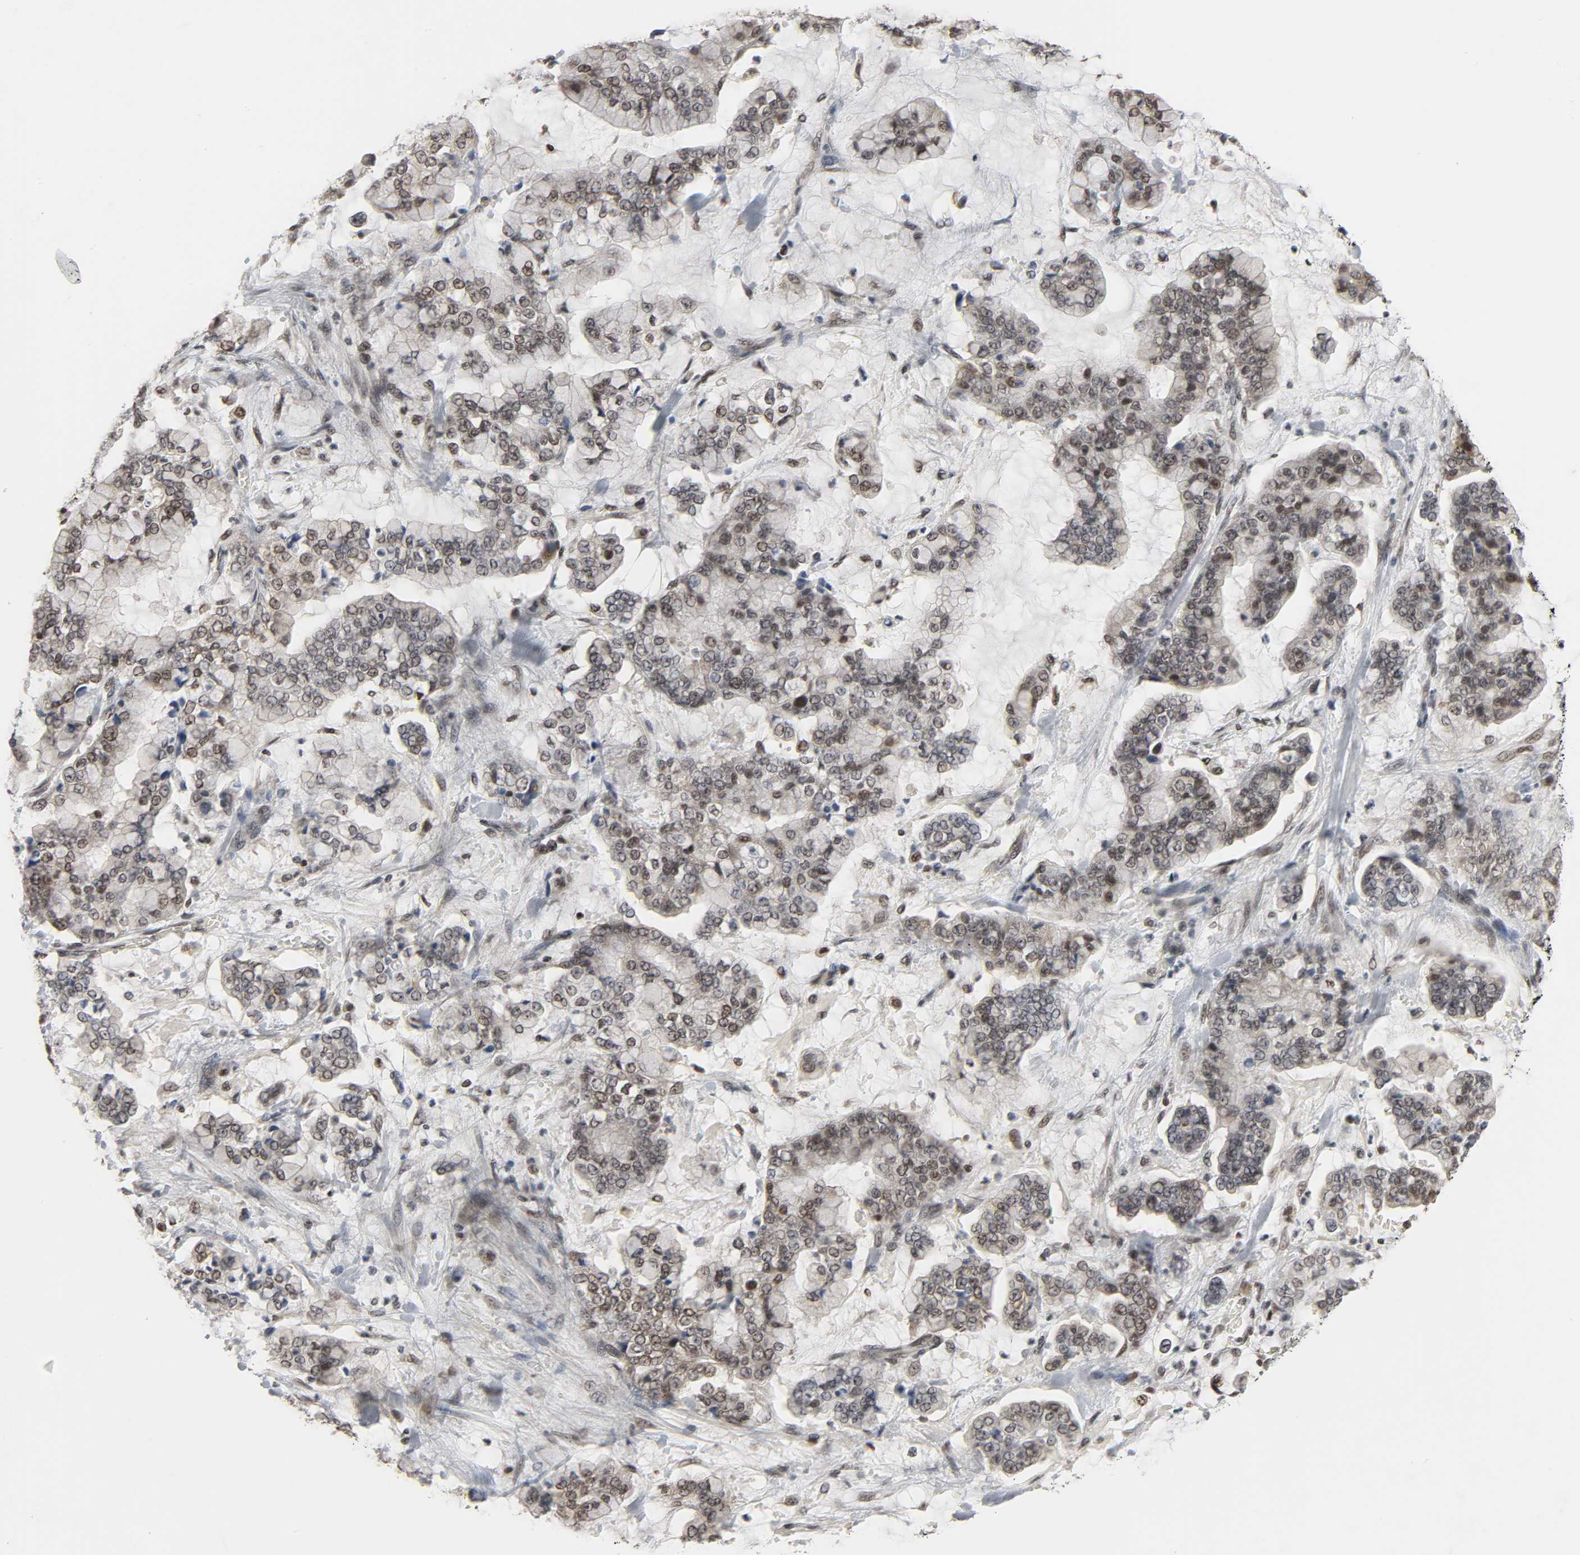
{"staining": {"intensity": "weak", "quantity": ">75%", "location": "nuclear"}, "tissue": "stomach cancer", "cell_type": "Tumor cells", "image_type": "cancer", "snomed": [{"axis": "morphology", "description": "Normal tissue, NOS"}, {"axis": "morphology", "description": "Adenocarcinoma, NOS"}, {"axis": "topography", "description": "Stomach, upper"}, {"axis": "topography", "description": "Stomach"}], "caption": "Stomach cancer stained with a protein marker demonstrates weak staining in tumor cells.", "gene": "DAZAP1", "patient": {"sex": "male", "age": 76}}